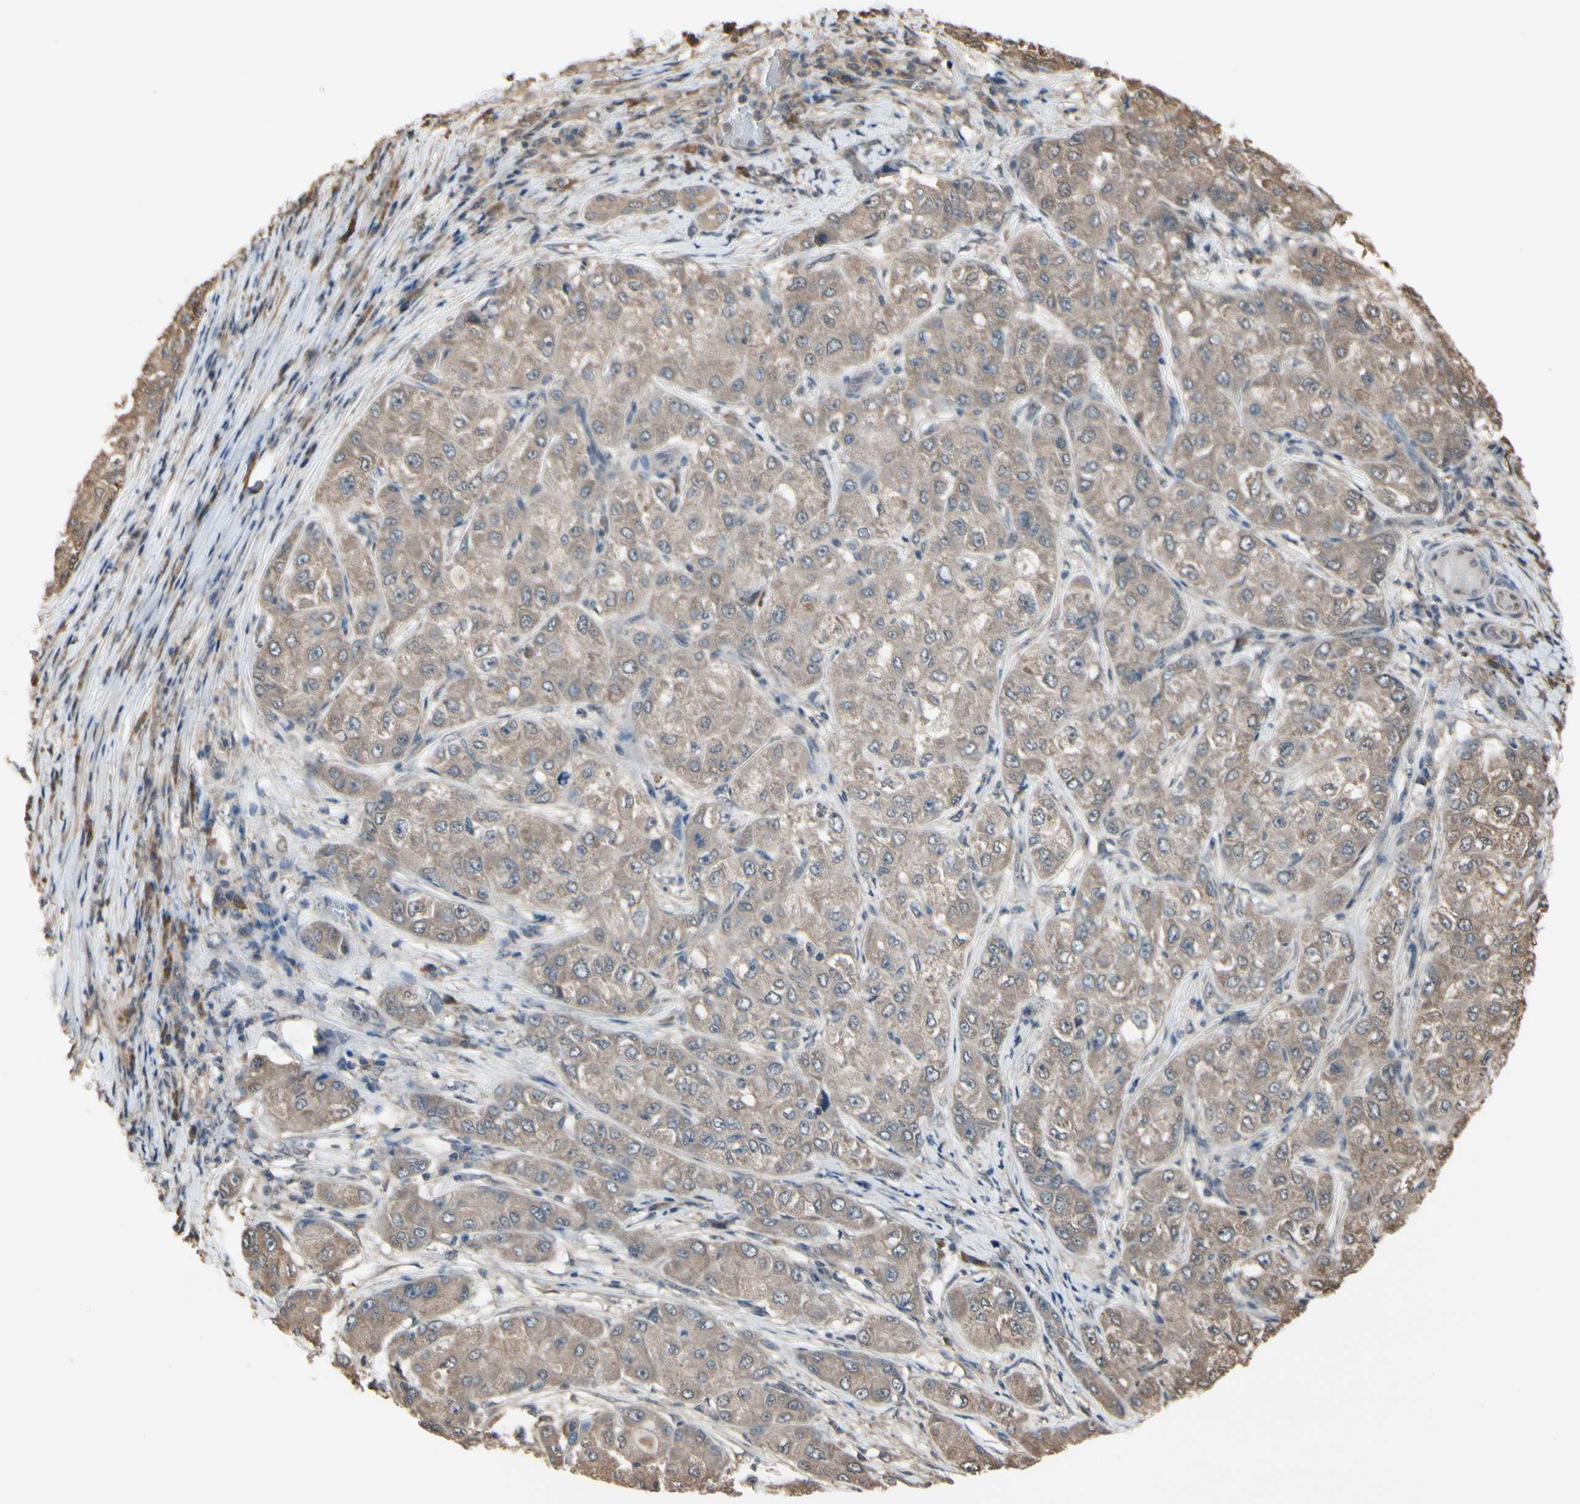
{"staining": {"intensity": "weak", "quantity": ">75%", "location": "cytoplasmic/membranous"}, "tissue": "liver cancer", "cell_type": "Tumor cells", "image_type": "cancer", "snomed": [{"axis": "morphology", "description": "Carcinoma, Hepatocellular, NOS"}, {"axis": "topography", "description": "Liver"}], "caption": "Liver hepatocellular carcinoma was stained to show a protein in brown. There is low levels of weak cytoplasmic/membranous expression in approximately >75% of tumor cells.", "gene": "PNPLA7", "patient": {"sex": "male", "age": 80}}